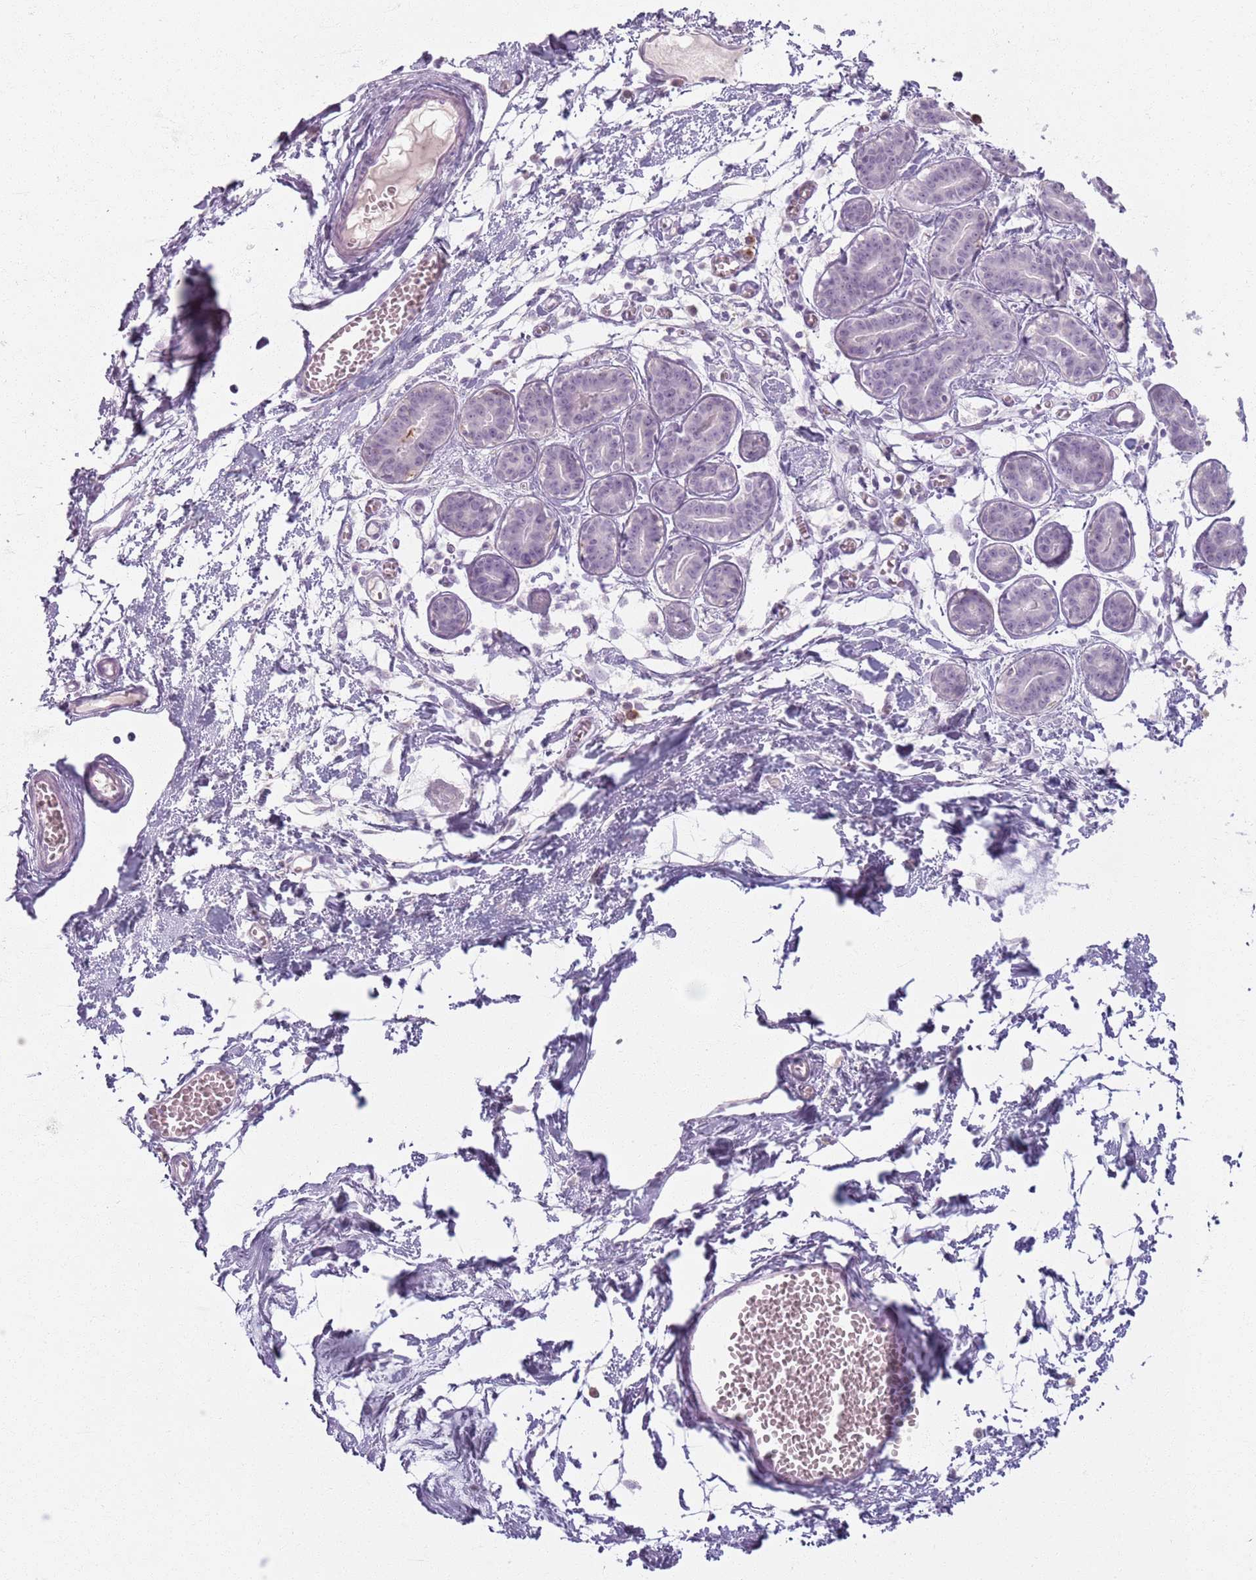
{"staining": {"intensity": "negative", "quantity": "none", "location": "none"}, "tissue": "breast", "cell_type": "Adipocytes", "image_type": "normal", "snomed": [{"axis": "morphology", "description": "Normal tissue, NOS"}, {"axis": "topography", "description": "Breast"}], "caption": "Adipocytes show no significant protein positivity in unremarkable breast. (Stains: DAB (3,3'-diaminobenzidine) IHC with hematoxylin counter stain, Microscopy: brightfield microscopy at high magnification).", "gene": "GDPGP1", "patient": {"sex": "female", "age": 27}}